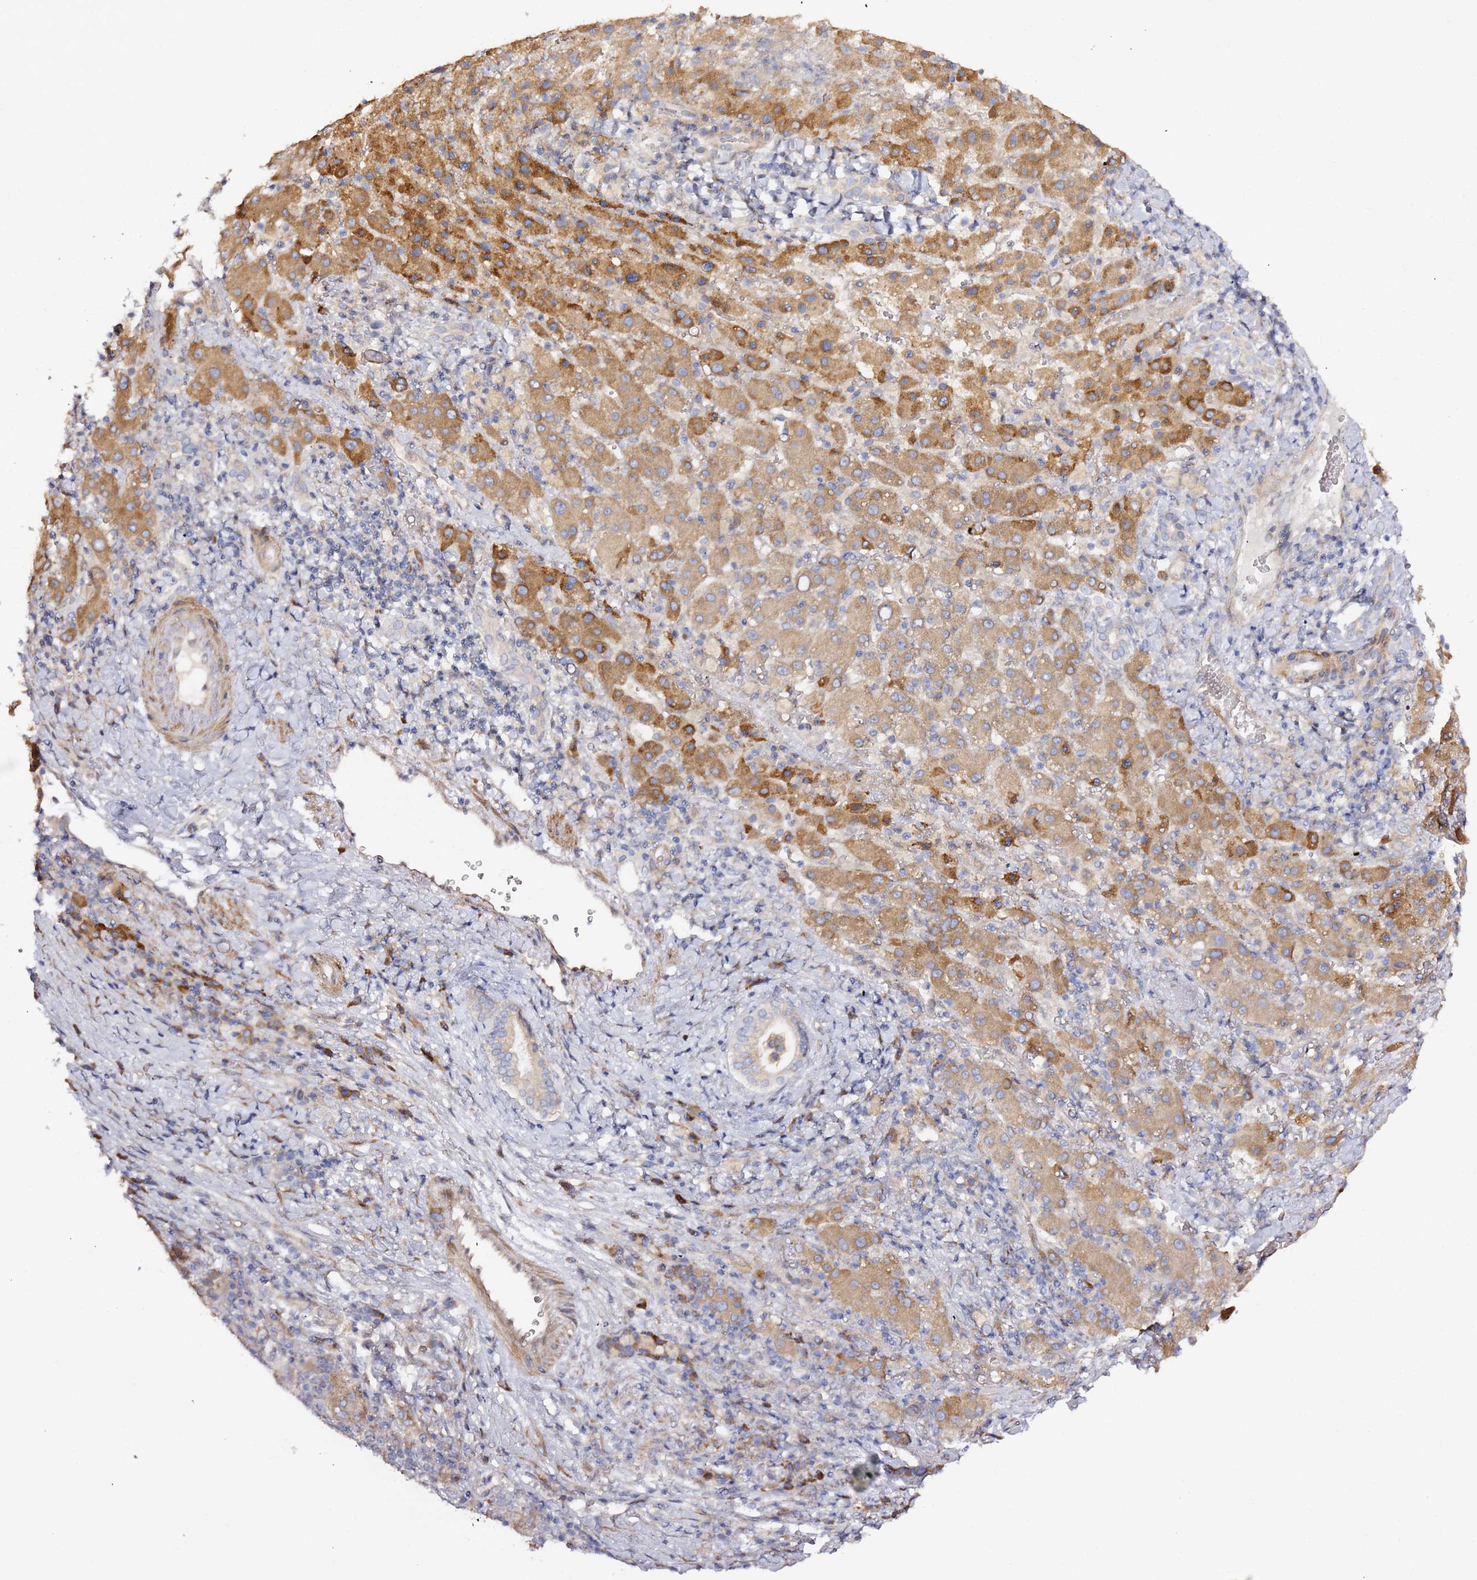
{"staining": {"intensity": "moderate", "quantity": "25%-75%", "location": "cytoplasmic/membranous"}, "tissue": "liver cancer", "cell_type": "Tumor cells", "image_type": "cancer", "snomed": [{"axis": "morphology", "description": "Carcinoma, Hepatocellular, NOS"}, {"axis": "topography", "description": "Liver"}], "caption": "Liver hepatocellular carcinoma stained for a protein demonstrates moderate cytoplasmic/membranous positivity in tumor cells.", "gene": "HSD17B7", "patient": {"sex": "female", "age": 58}}